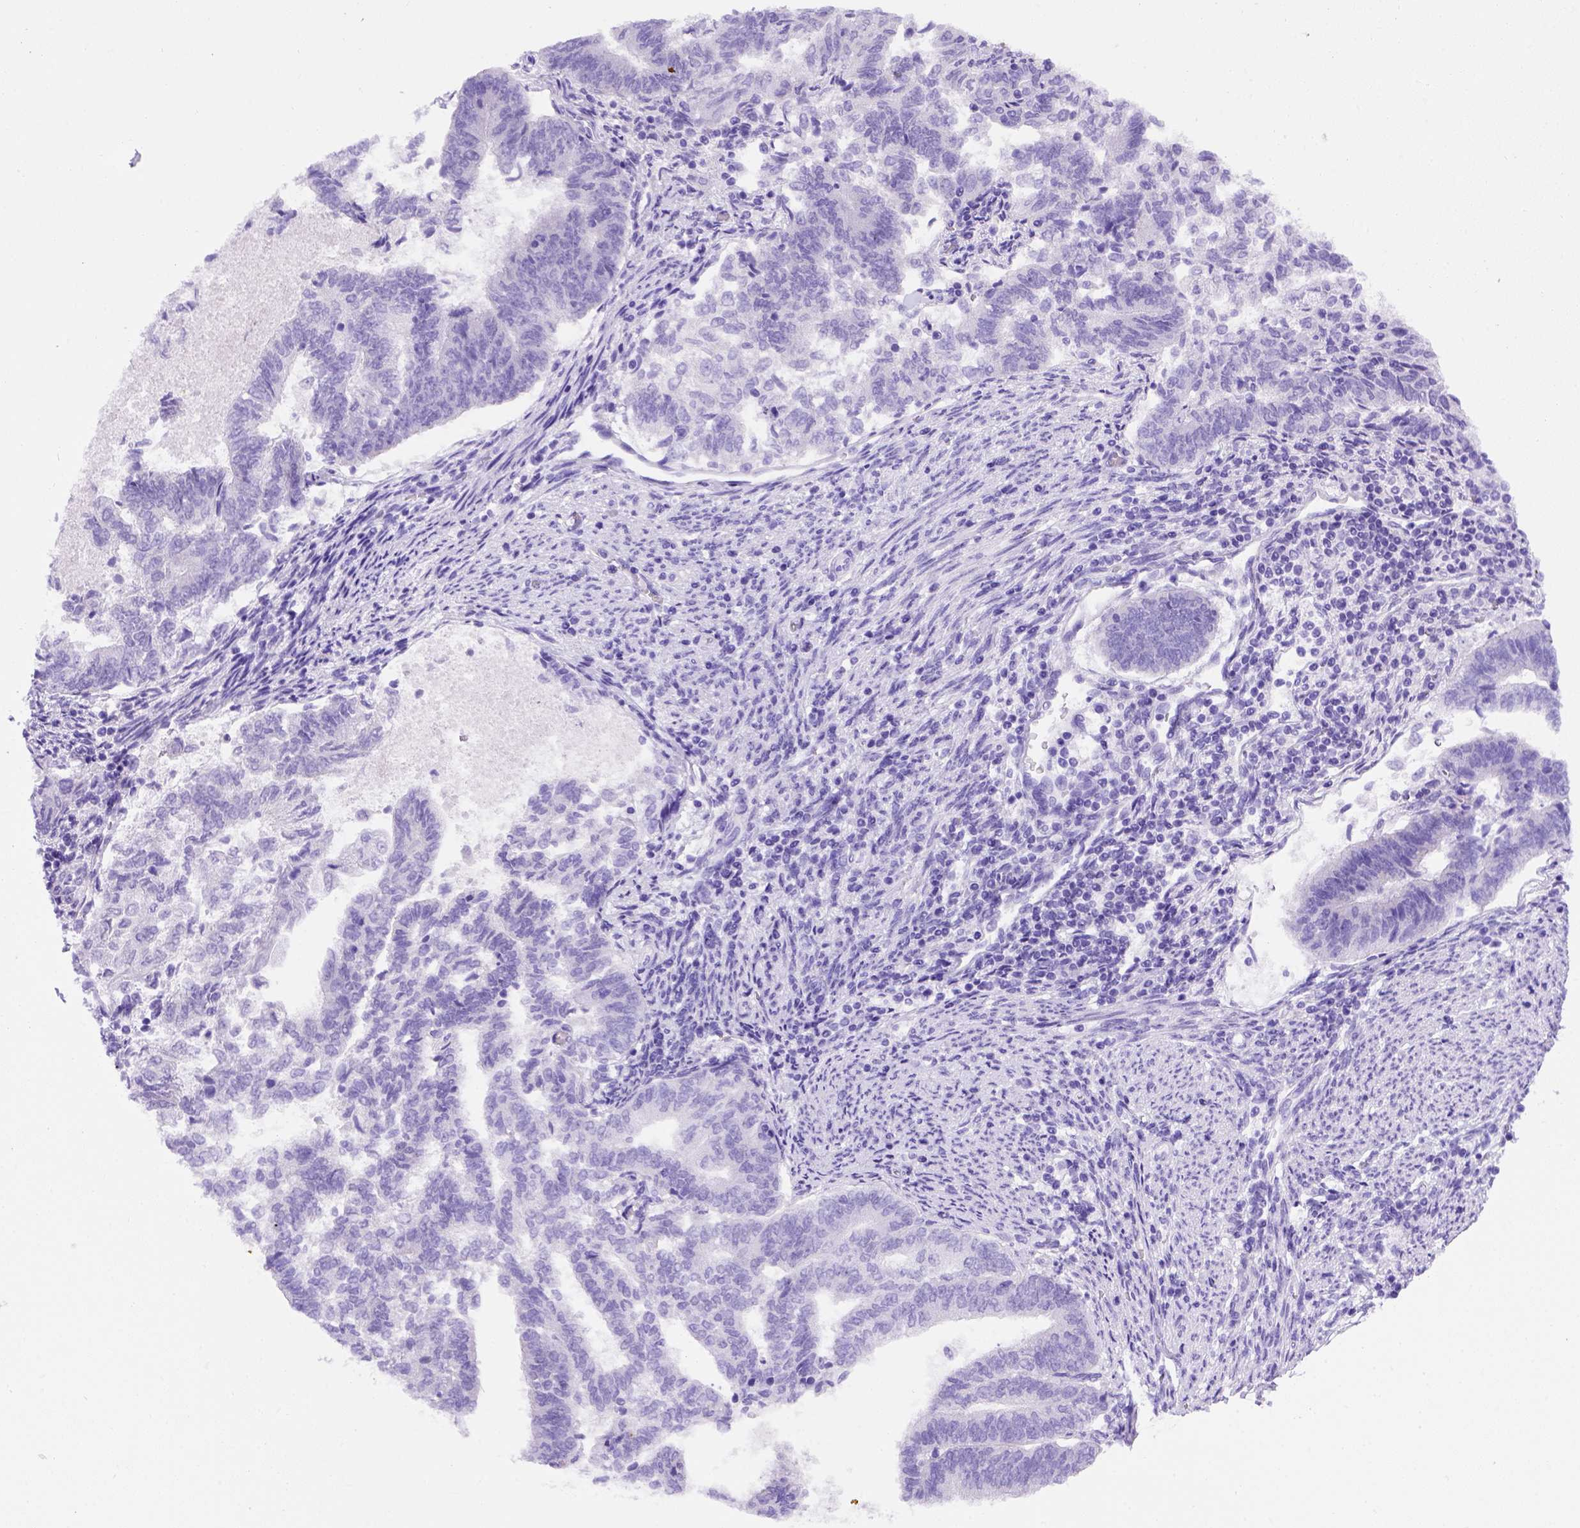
{"staining": {"intensity": "negative", "quantity": "none", "location": "none"}, "tissue": "endometrial cancer", "cell_type": "Tumor cells", "image_type": "cancer", "snomed": [{"axis": "morphology", "description": "Adenocarcinoma, NOS"}, {"axis": "topography", "description": "Endometrium"}], "caption": "DAB immunohistochemical staining of human endometrial adenocarcinoma demonstrates no significant staining in tumor cells.", "gene": "FOXI1", "patient": {"sex": "female", "age": 65}}